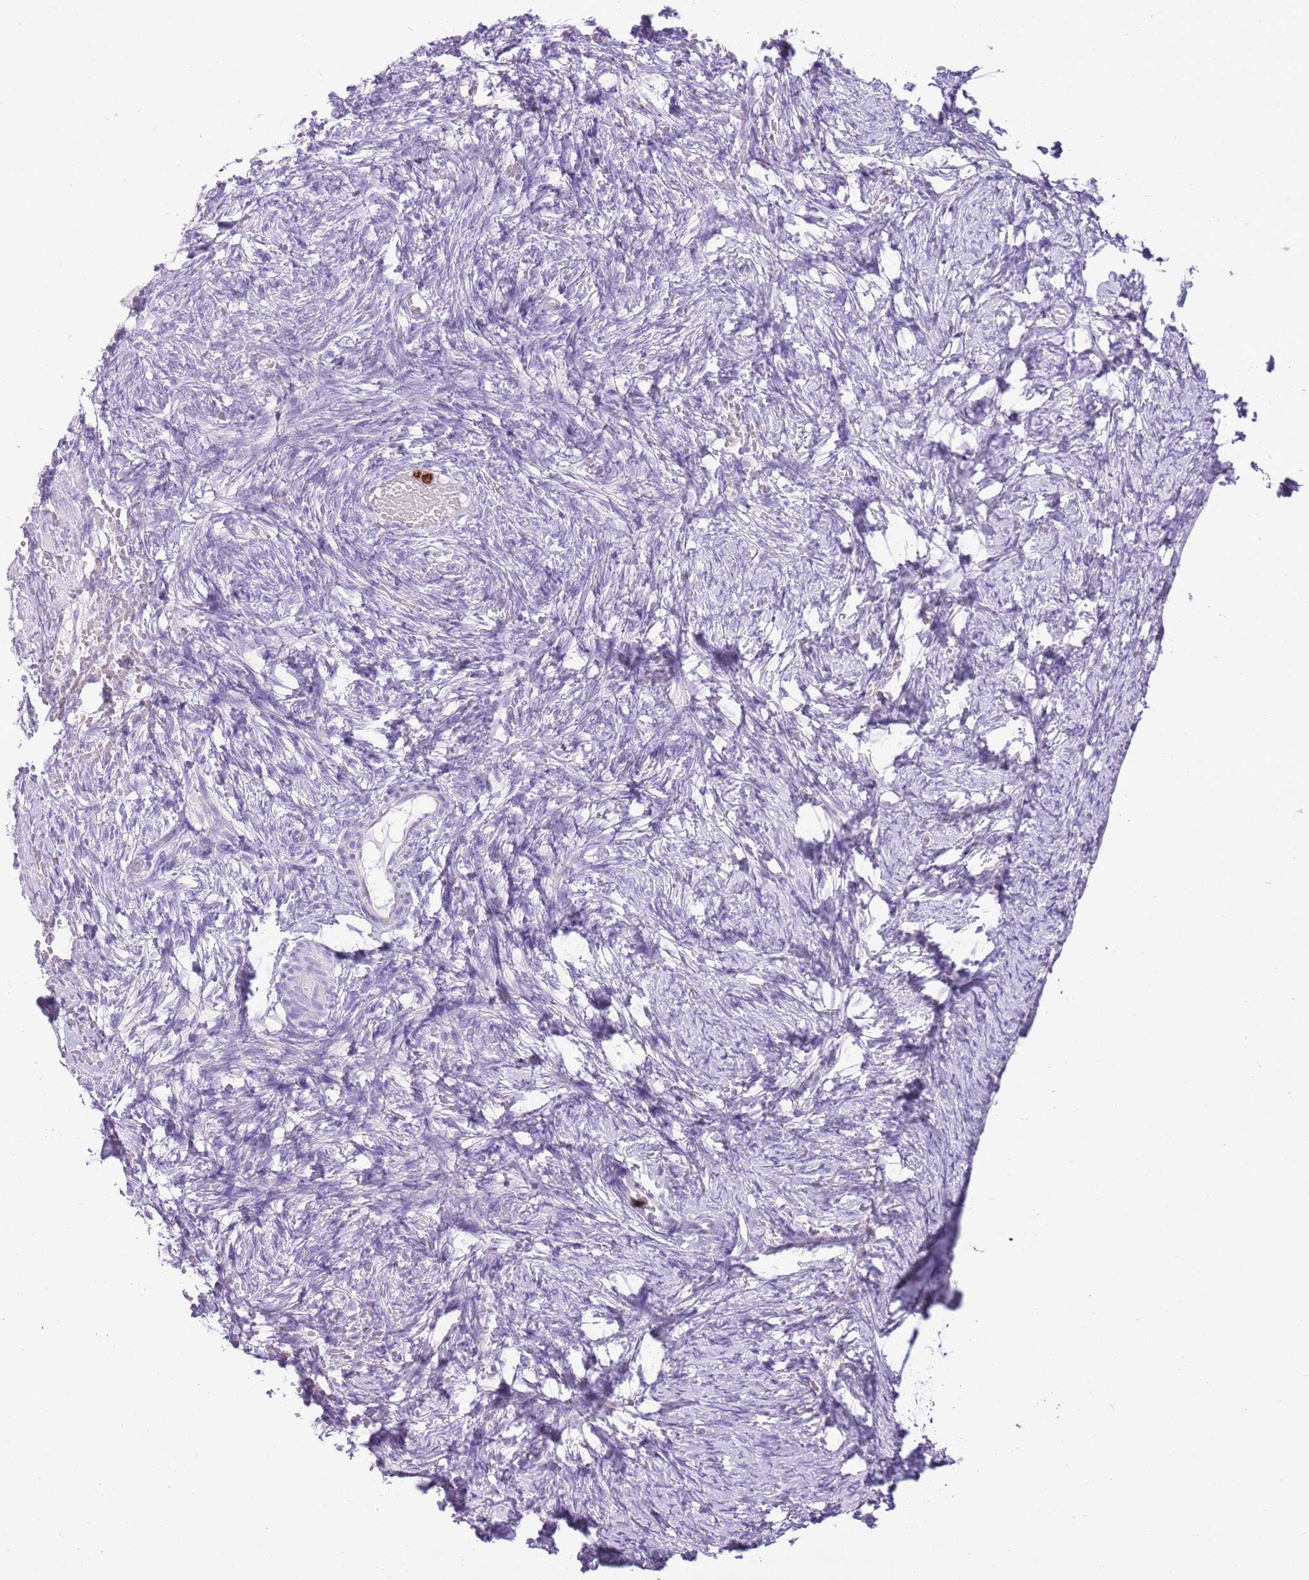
{"staining": {"intensity": "negative", "quantity": "none", "location": "none"}, "tissue": "ovary", "cell_type": "Ovarian stroma cells", "image_type": "normal", "snomed": [{"axis": "morphology", "description": "Adenocarcinoma, NOS"}, {"axis": "topography", "description": "Endometrium"}], "caption": "An IHC photomicrograph of benign ovary is shown. There is no staining in ovarian stroma cells of ovary. The staining was performed using DAB to visualize the protein expression in brown, while the nuclei were stained in blue with hematoxylin (Magnification: 20x).", "gene": "CD177", "patient": {"sex": "female", "age": 32}}